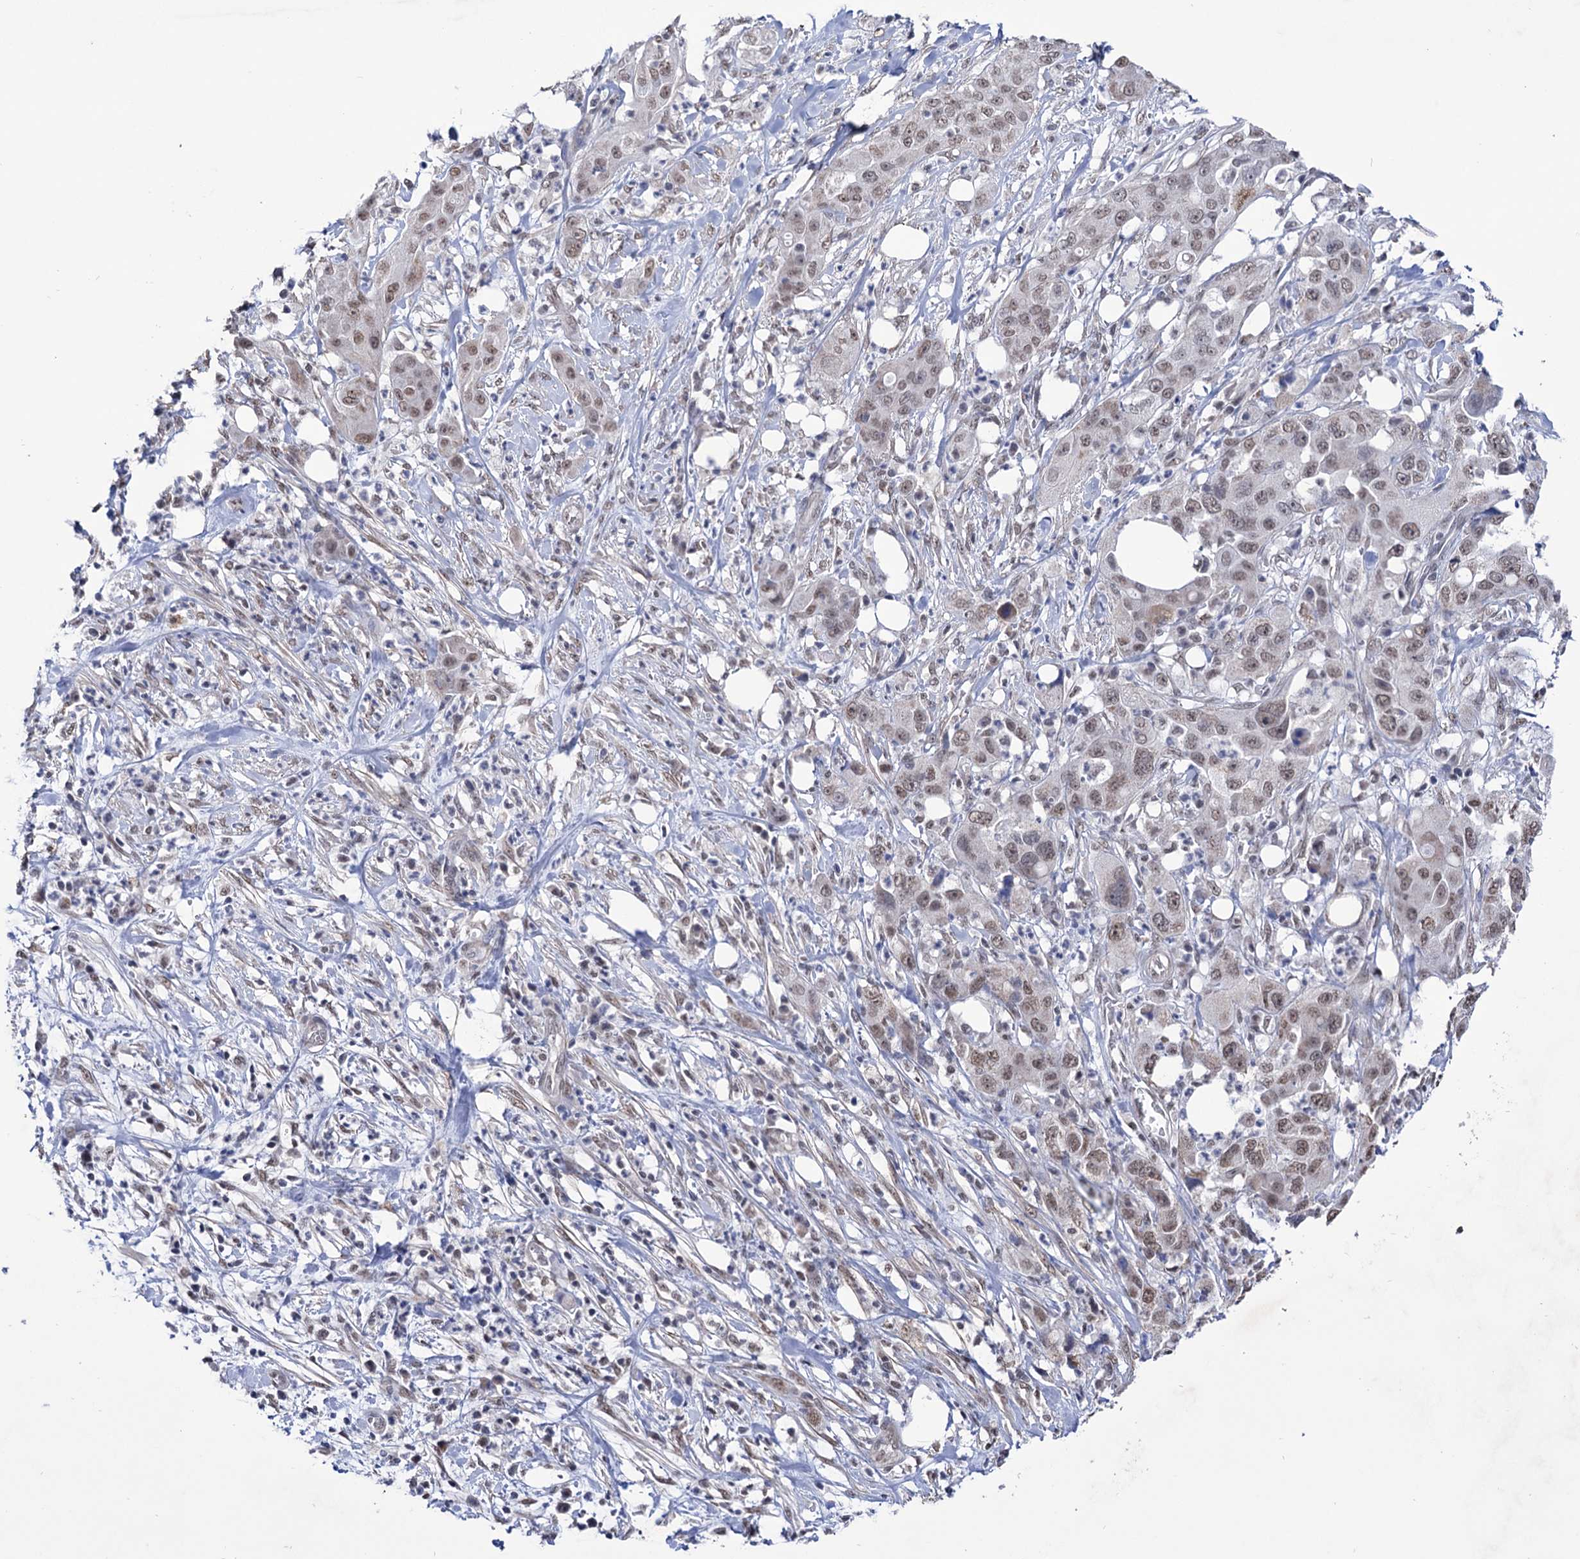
{"staining": {"intensity": "weak", "quantity": ">75%", "location": "nuclear"}, "tissue": "pancreatic cancer", "cell_type": "Tumor cells", "image_type": "cancer", "snomed": [{"axis": "morphology", "description": "Adenocarcinoma, NOS"}, {"axis": "topography", "description": "Pancreas"}], "caption": "About >75% of tumor cells in pancreatic cancer reveal weak nuclear protein positivity as visualized by brown immunohistochemical staining.", "gene": "ABHD10", "patient": {"sex": "female", "age": 78}}